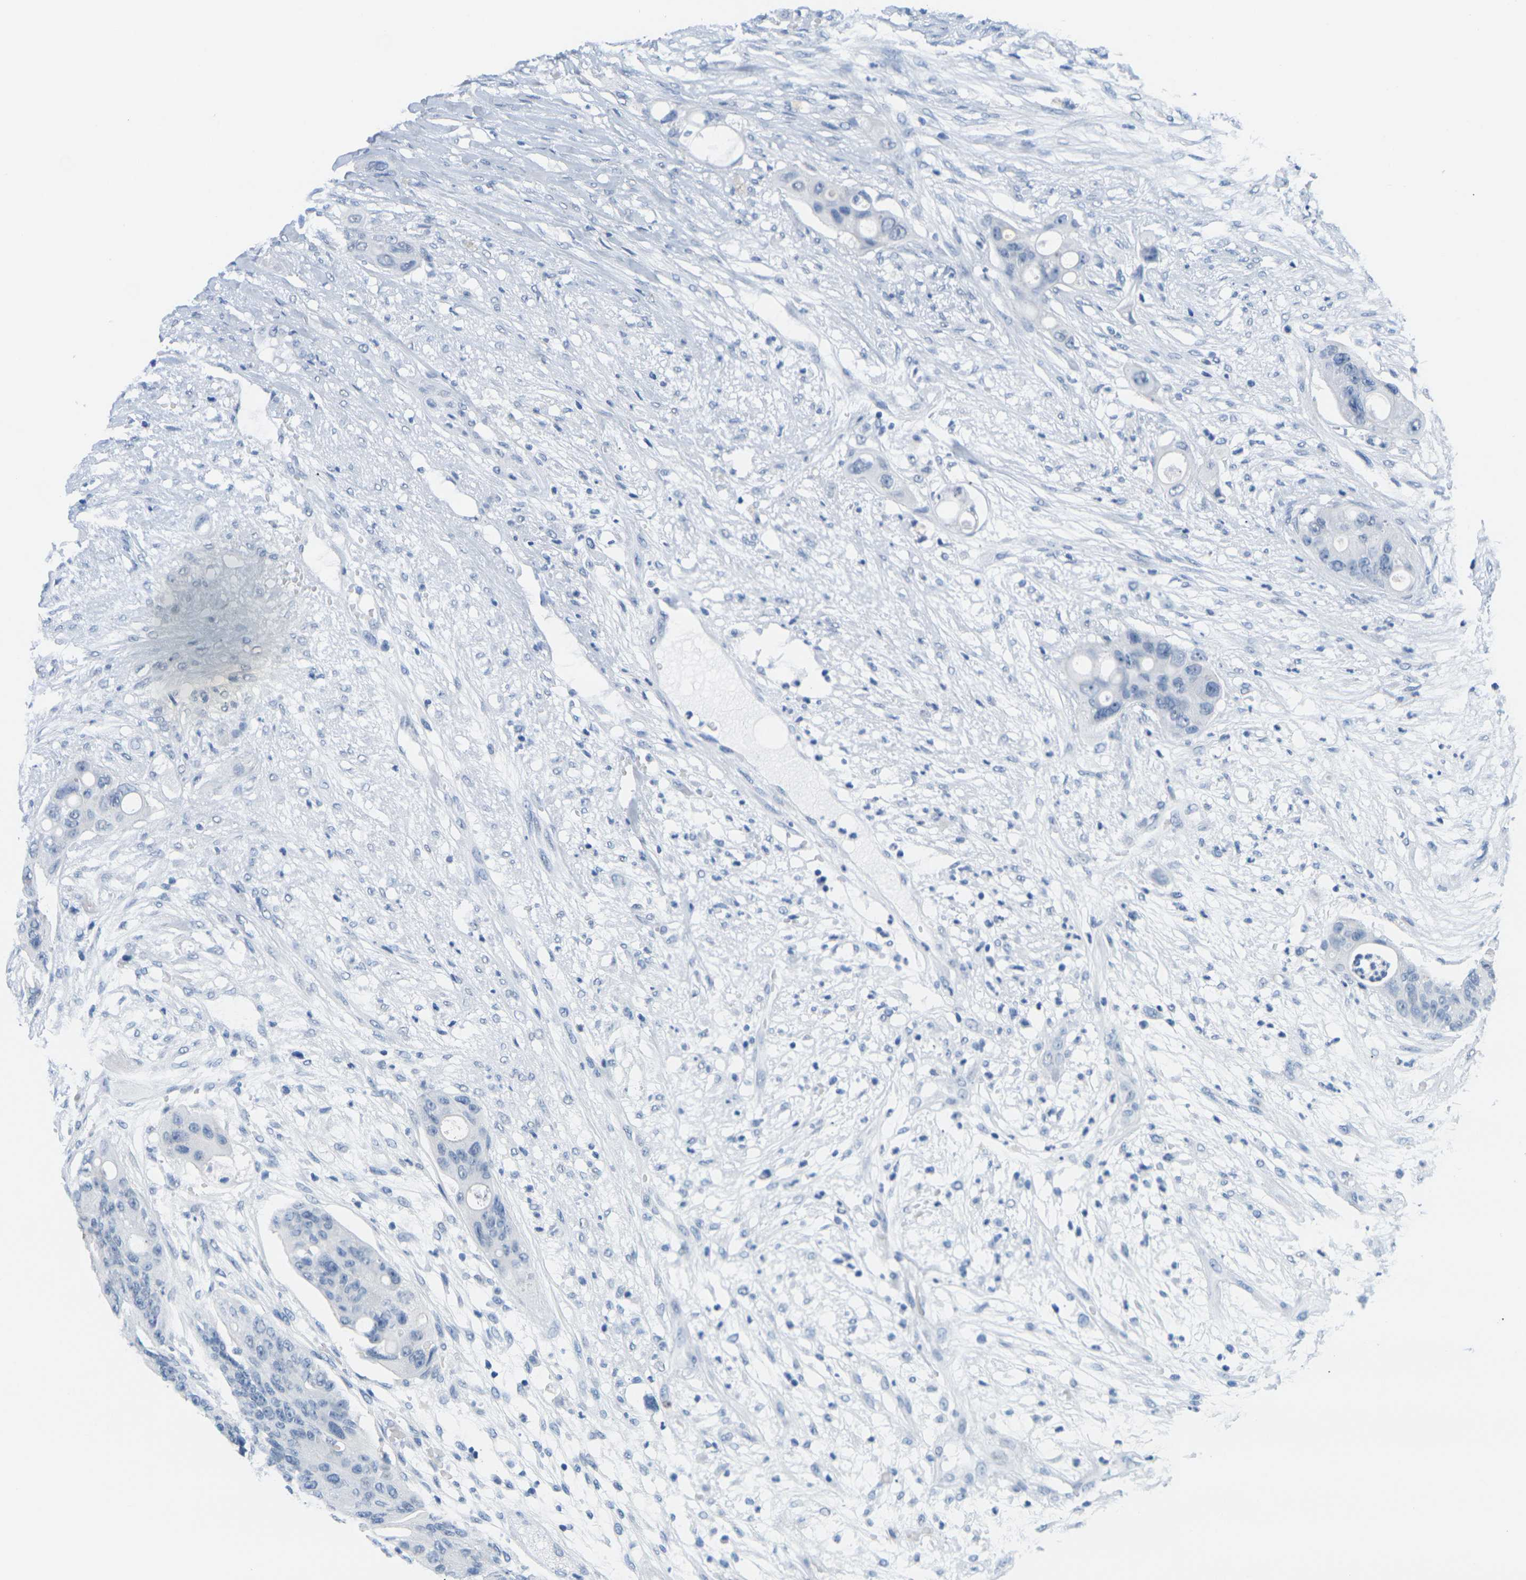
{"staining": {"intensity": "negative", "quantity": "none", "location": "none"}, "tissue": "colorectal cancer", "cell_type": "Tumor cells", "image_type": "cancer", "snomed": [{"axis": "morphology", "description": "Adenocarcinoma, NOS"}, {"axis": "topography", "description": "Colon"}], "caption": "DAB (3,3'-diaminobenzidine) immunohistochemical staining of colorectal adenocarcinoma reveals no significant positivity in tumor cells. Brightfield microscopy of immunohistochemistry stained with DAB (brown) and hematoxylin (blue), captured at high magnification.", "gene": "CTAG1A", "patient": {"sex": "female", "age": 57}}